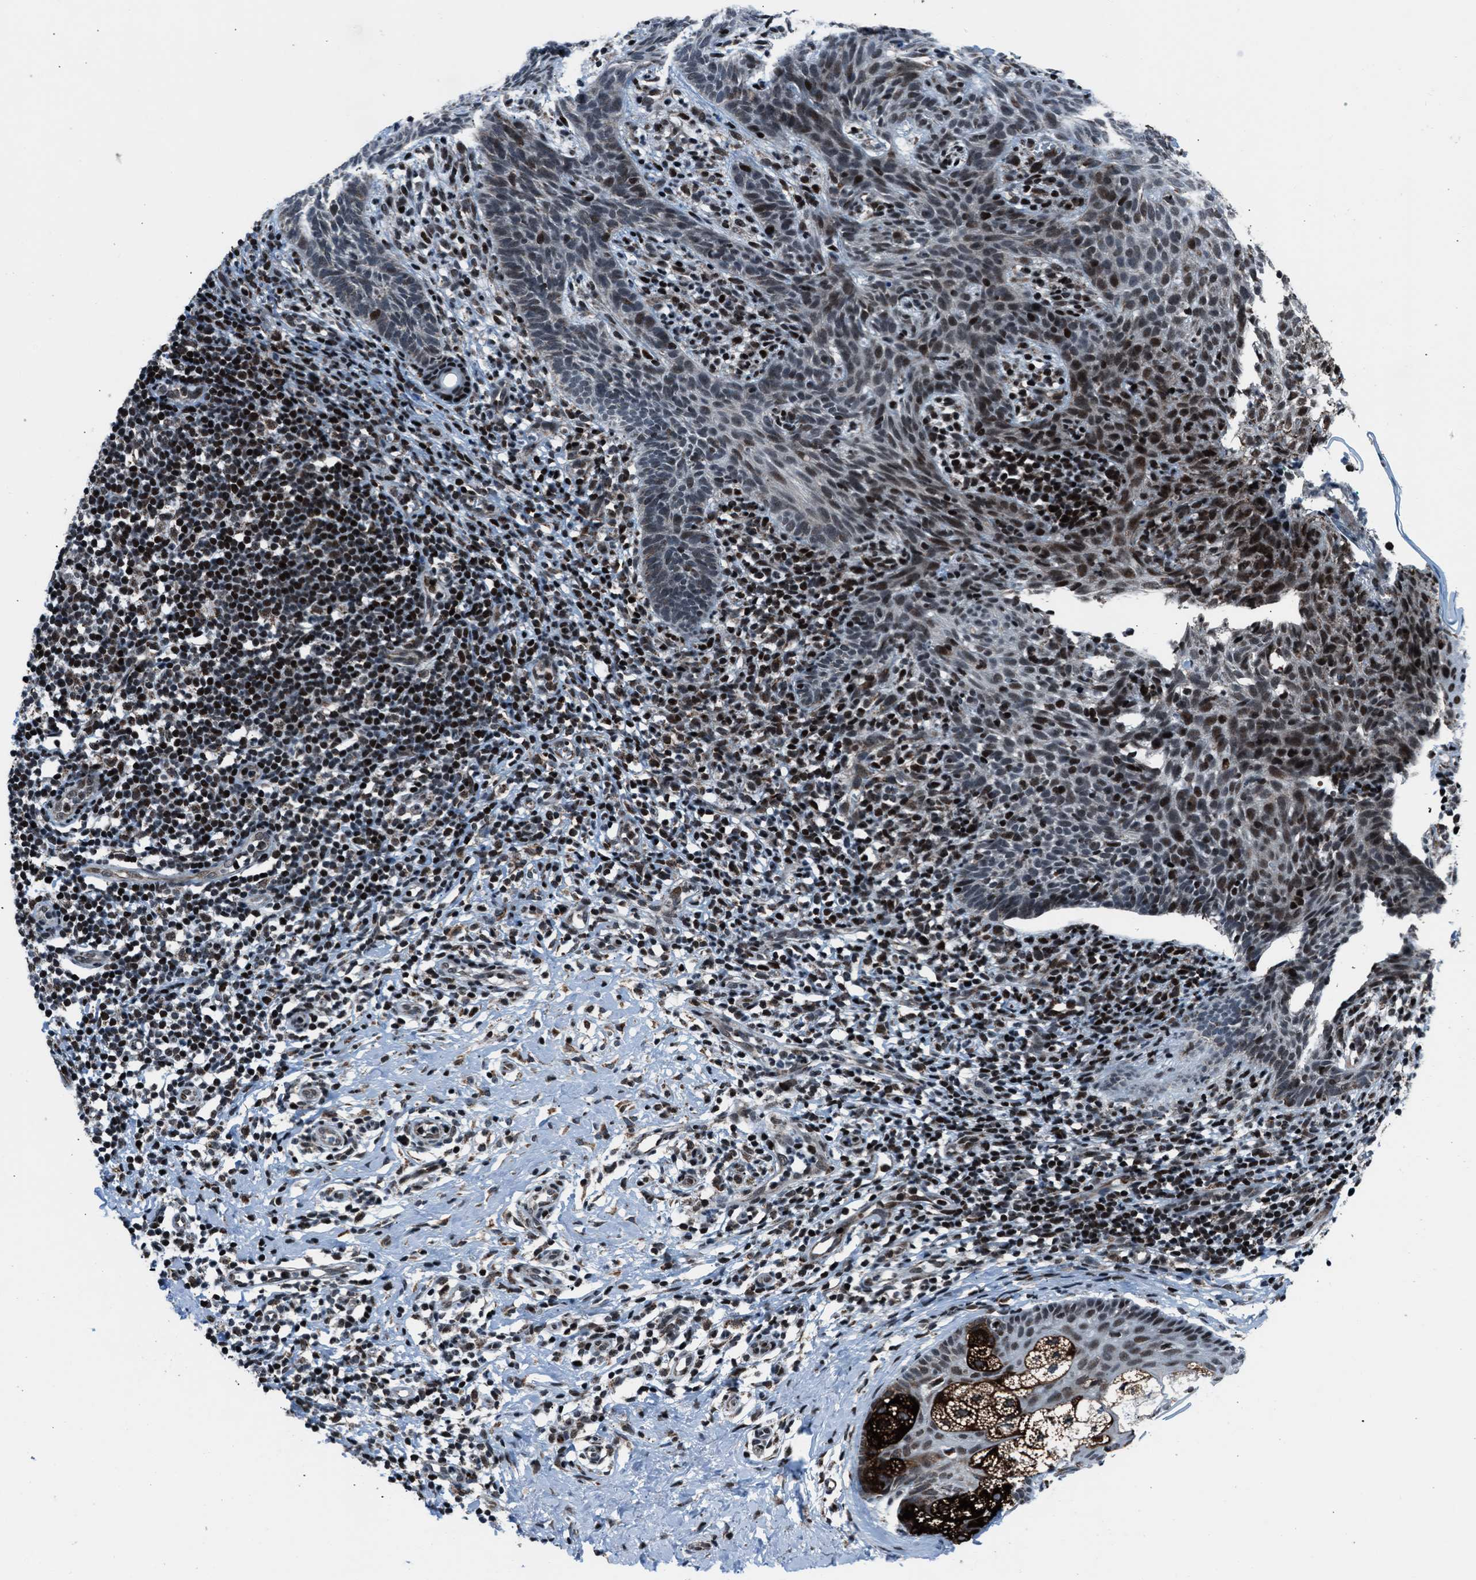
{"staining": {"intensity": "moderate", "quantity": "<25%", "location": "nuclear"}, "tissue": "skin cancer", "cell_type": "Tumor cells", "image_type": "cancer", "snomed": [{"axis": "morphology", "description": "Basal cell carcinoma"}, {"axis": "topography", "description": "Skin"}], "caption": "Immunohistochemical staining of skin basal cell carcinoma demonstrates moderate nuclear protein expression in about <25% of tumor cells.", "gene": "MORC3", "patient": {"sex": "male", "age": 60}}